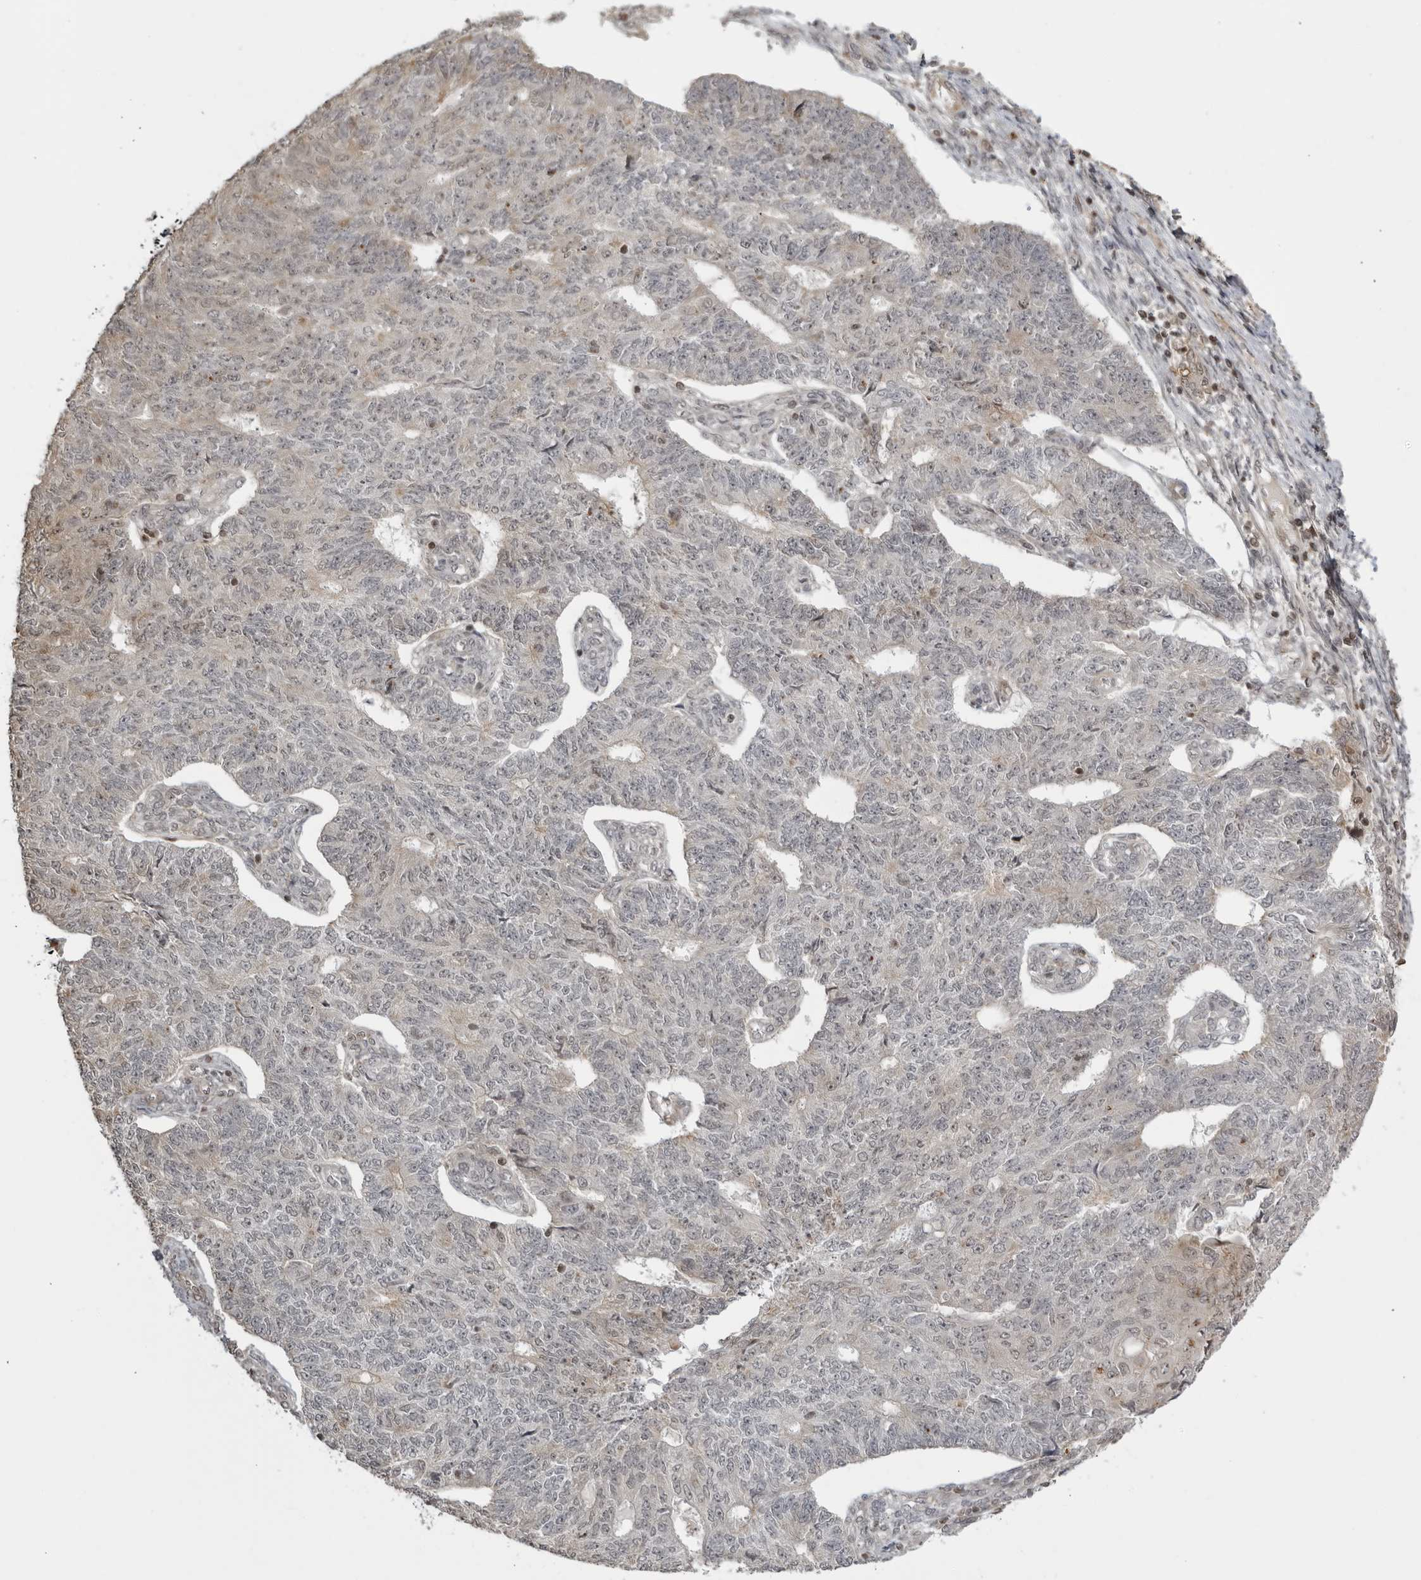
{"staining": {"intensity": "negative", "quantity": "none", "location": "none"}, "tissue": "endometrial cancer", "cell_type": "Tumor cells", "image_type": "cancer", "snomed": [{"axis": "morphology", "description": "Adenocarcinoma, NOS"}, {"axis": "topography", "description": "Endometrium"}], "caption": "This is an immunohistochemistry histopathology image of endometrial cancer (adenocarcinoma). There is no positivity in tumor cells.", "gene": "TCF21", "patient": {"sex": "female", "age": 32}}